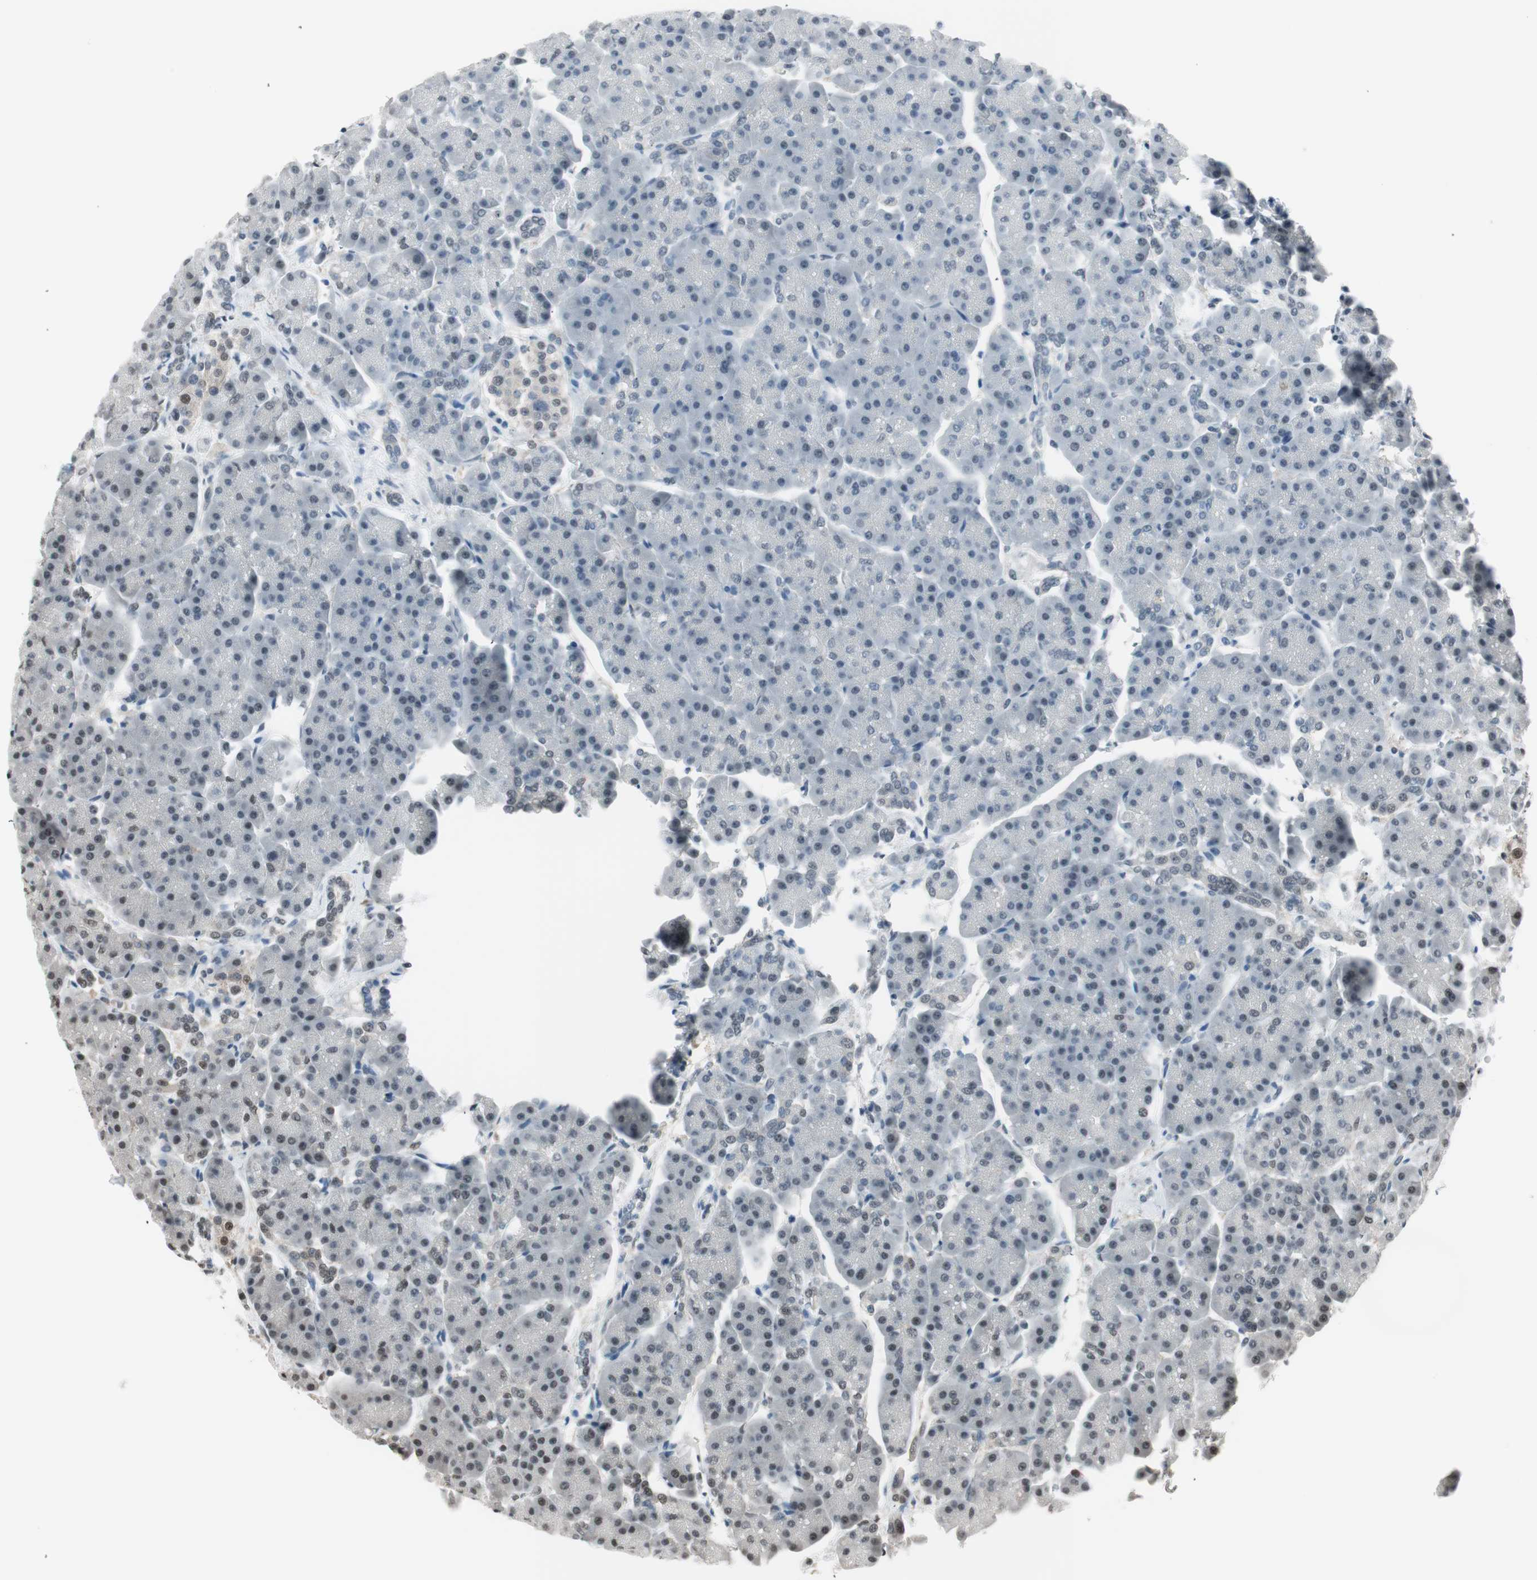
{"staining": {"intensity": "weak", "quantity": "<25%", "location": "nuclear"}, "tissue": "pancreas", "cell_type": "Exocrine glandular cells", "image_type": "normal", "snomed": [{"axis": "morphology", "description": "Normal tissue, NOS"}, {"axis": "topography", "description": "Pancreas"}], "caption": "The immunohistochemistry micrograph has no significant staining in exocrine glandular cells of pancreas. Brightfield microscopy of immunohistochemistry stained with DAB (brown) and hematoxylin (blue), captured at high magnification.", "gene": "LONP2", "patient": {"sex": "female", "age": 70}}